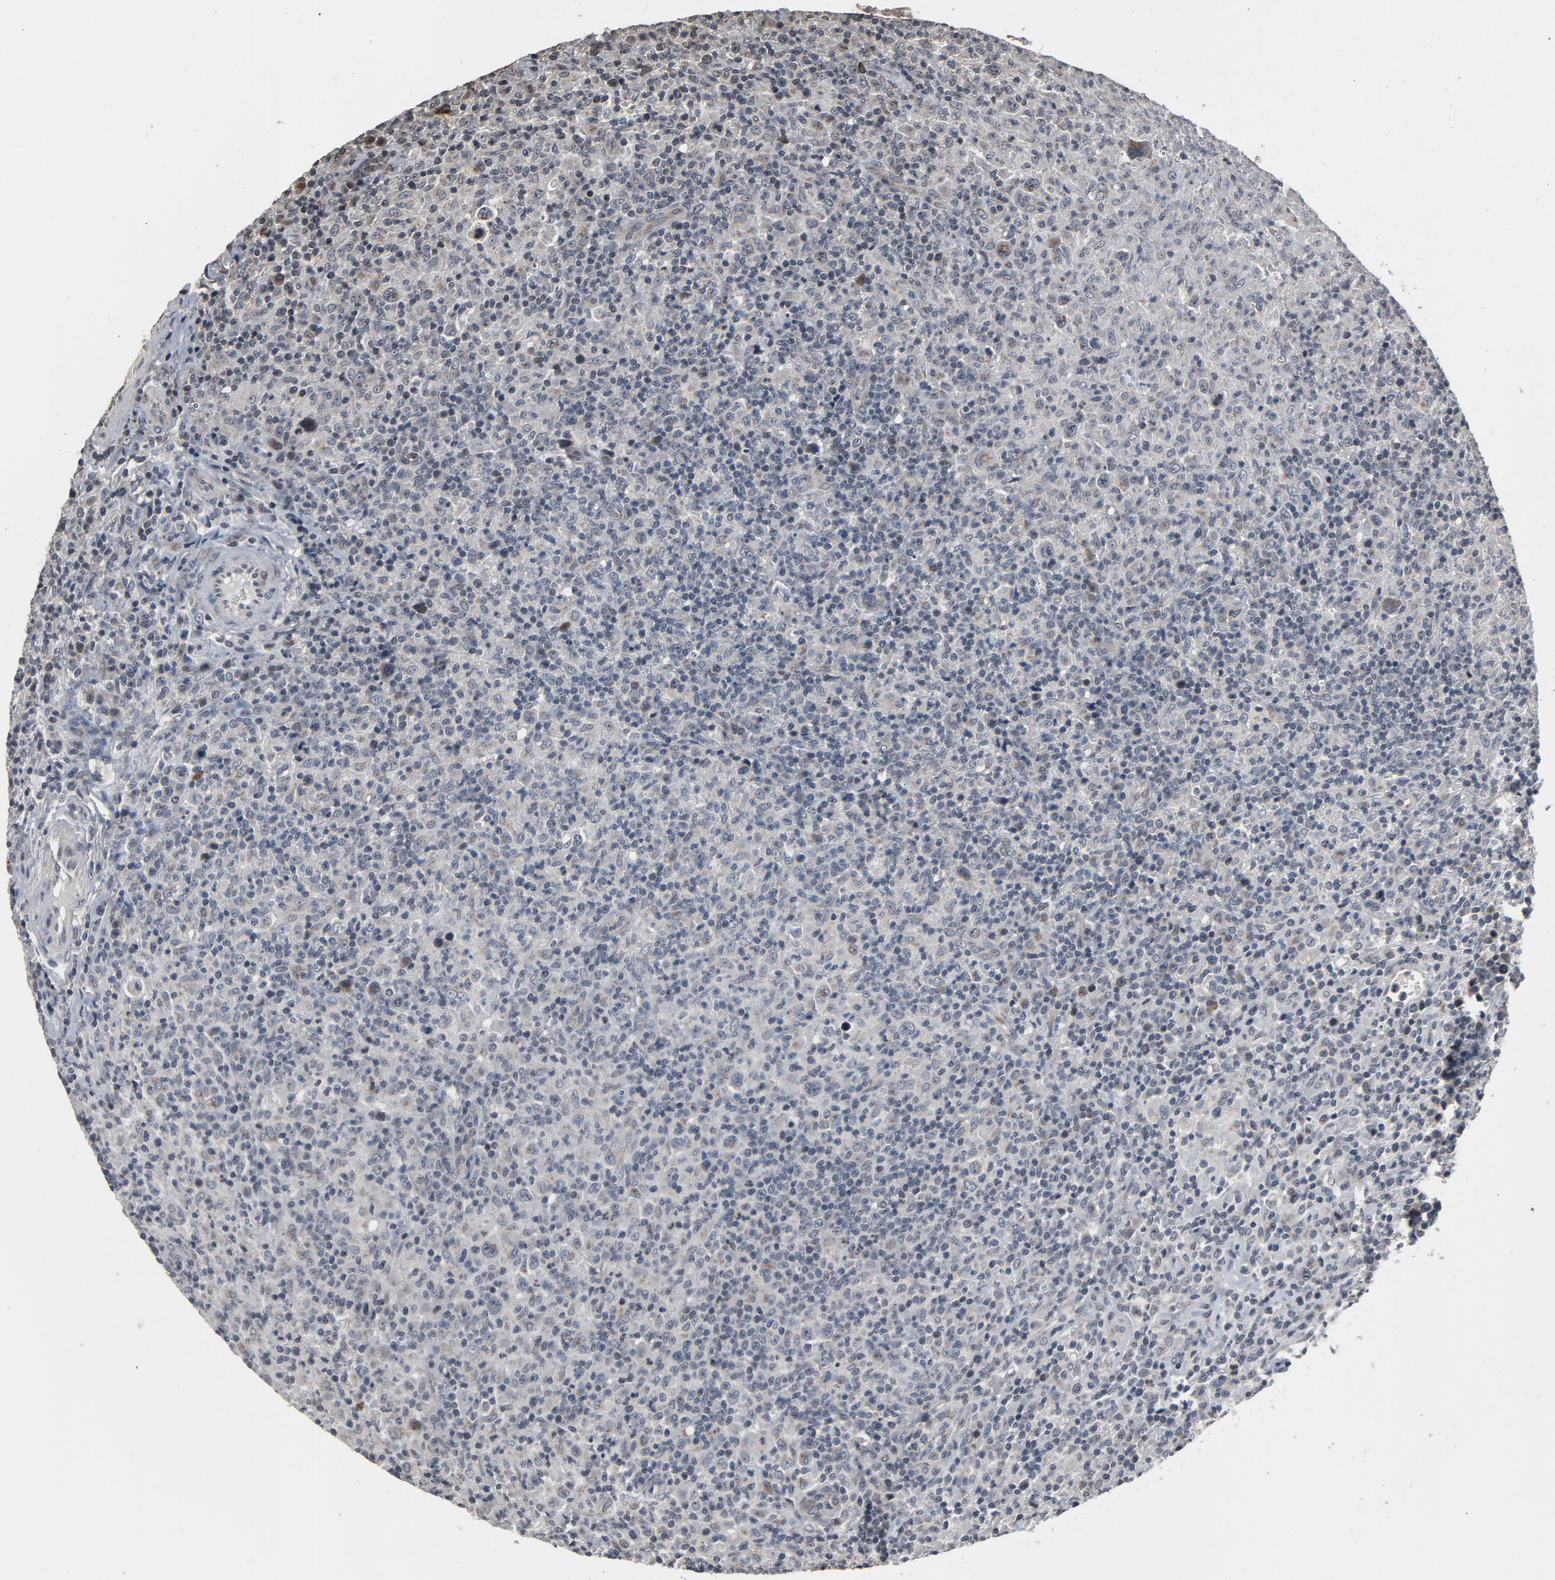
{"staining": {"intensity": "negative", "quantity": "none", "location": "none"}, "tissue": "lymphoma", "cell_type": "Tumor cells", "image_type": "cancer", "snomed": [{"axis": "morphology", "description": "Hodgkin's disease, NOS"}, {"axis": "topography", "description": "Lymph node"}], "caption": "Lymphoma was stained to show a protein in brown. There is no significant staining in tumor cells.", "gene": "POM121", "patient": {"sex": "male", "age": 65}}